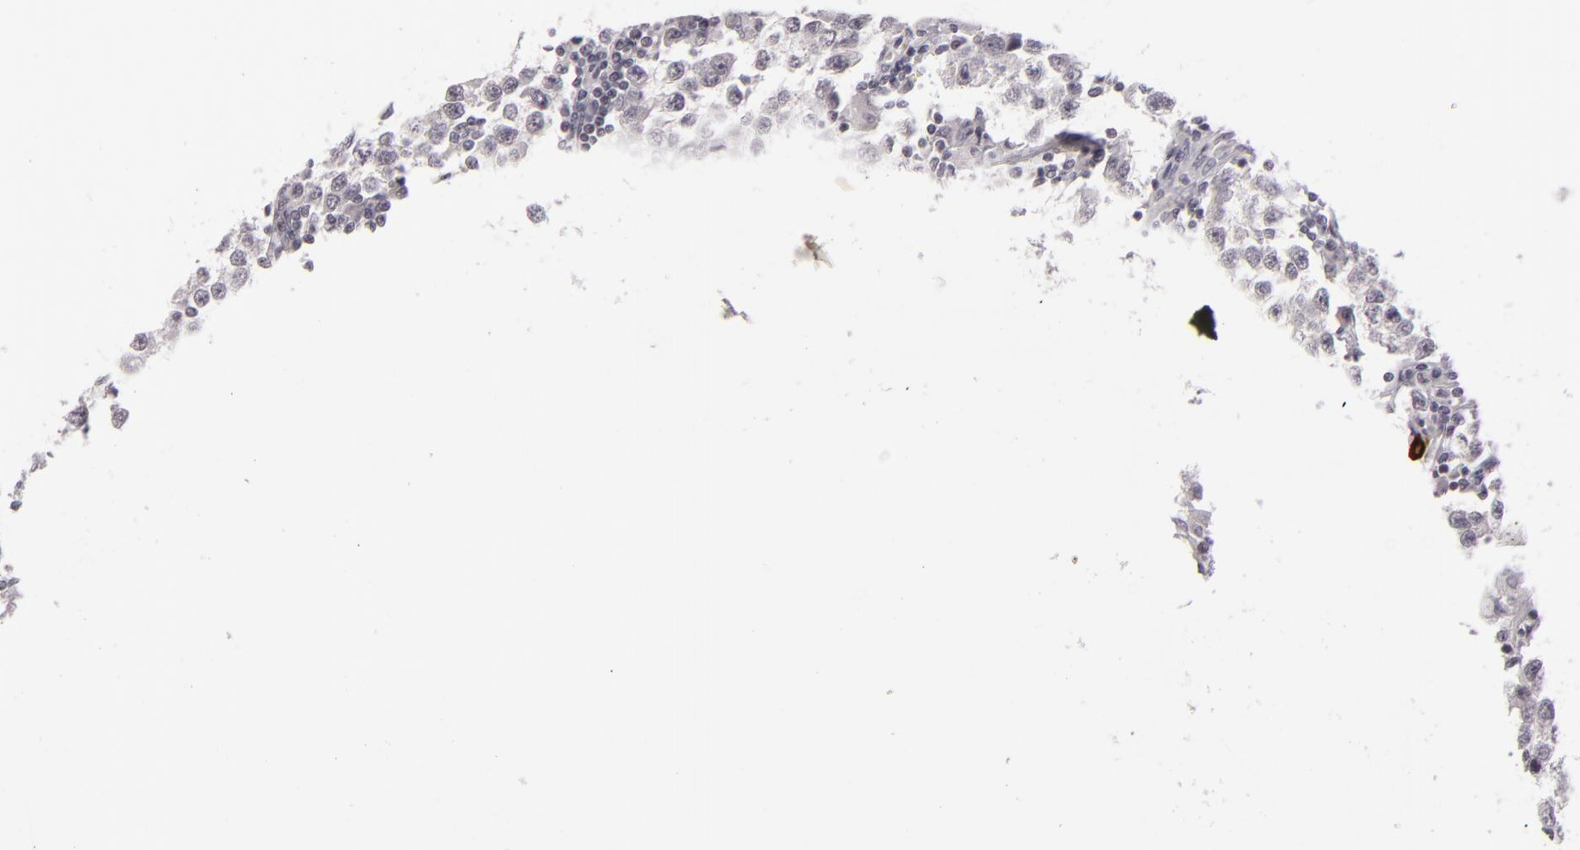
{"staining": {"intensity": "negative", "quantity": "none", "location": "none"}, "tissue": "testis cancer", "cell_type": "Tumor cells", "image_type": "cancer", "snomed": [{"axis": "morphology", "description": "Seminoma, NOS"}, {"axis": "topography", "description": "Testis"}], "caption": "IHC of human testis seminoma exhibits no expression in tumor cells.", "gene": "ZNF205", "patient": {"sex": "male", "age": 36}}